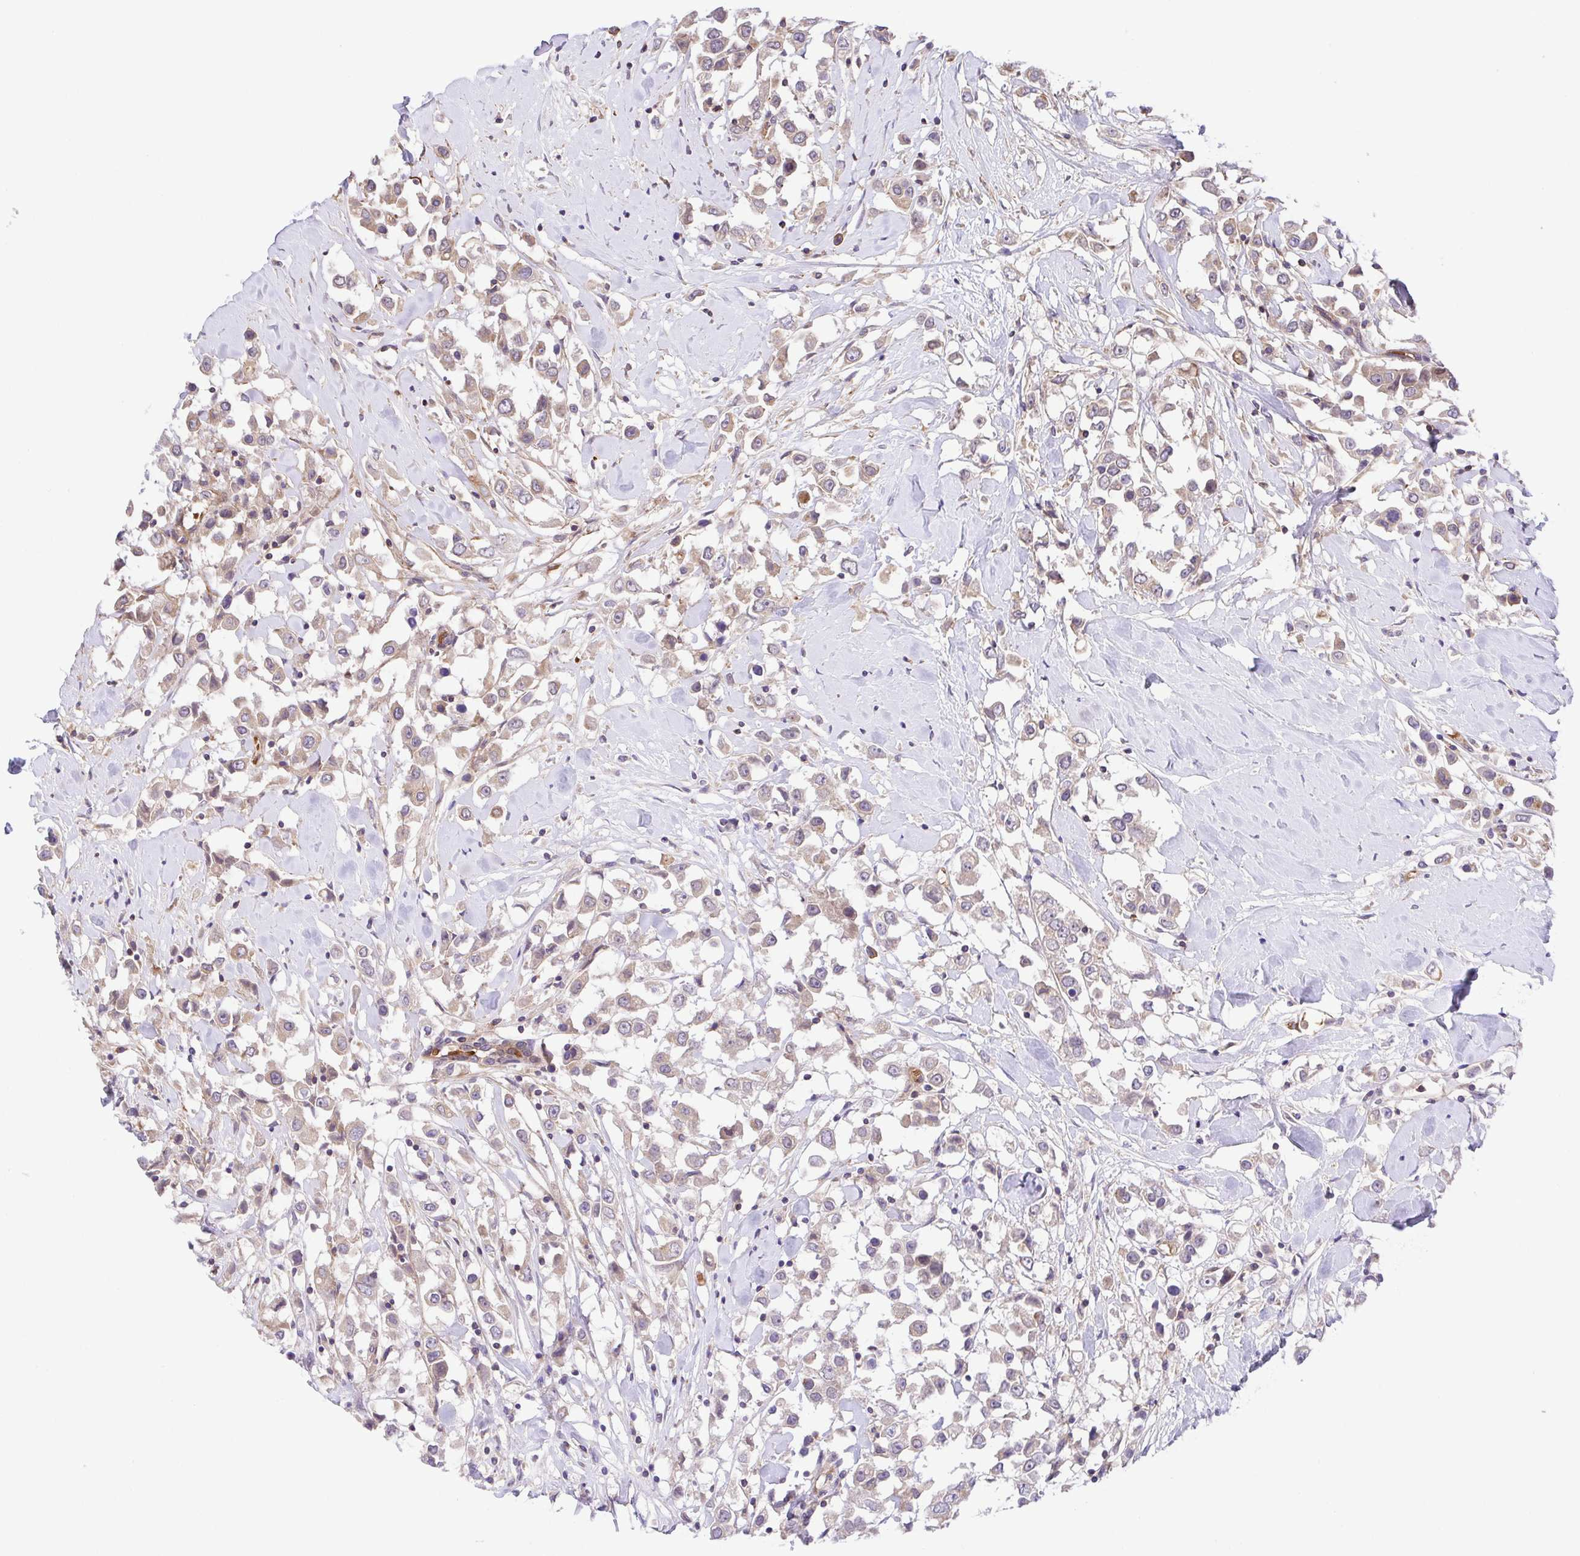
{"staining": {"intensity": "weak", "quantity": ">75%", "location": "cytoplasmic/membranous"}, "tissue": "breast cancer", "cell_type": "Tumor cells", "image_type": "cancer", "snomed": [{"axis": "morphology", "description": "Duct carcinoma"}, {"axis": "topography", "description": "Breast"}], "caption": "Brown immunohistochemical staining in human breast cancer reveals weak cytoplasmic/membranous staining in about >75% of tumor cells.", "gene": "IDE", "patient": {"sex": "female", "age": 61}}